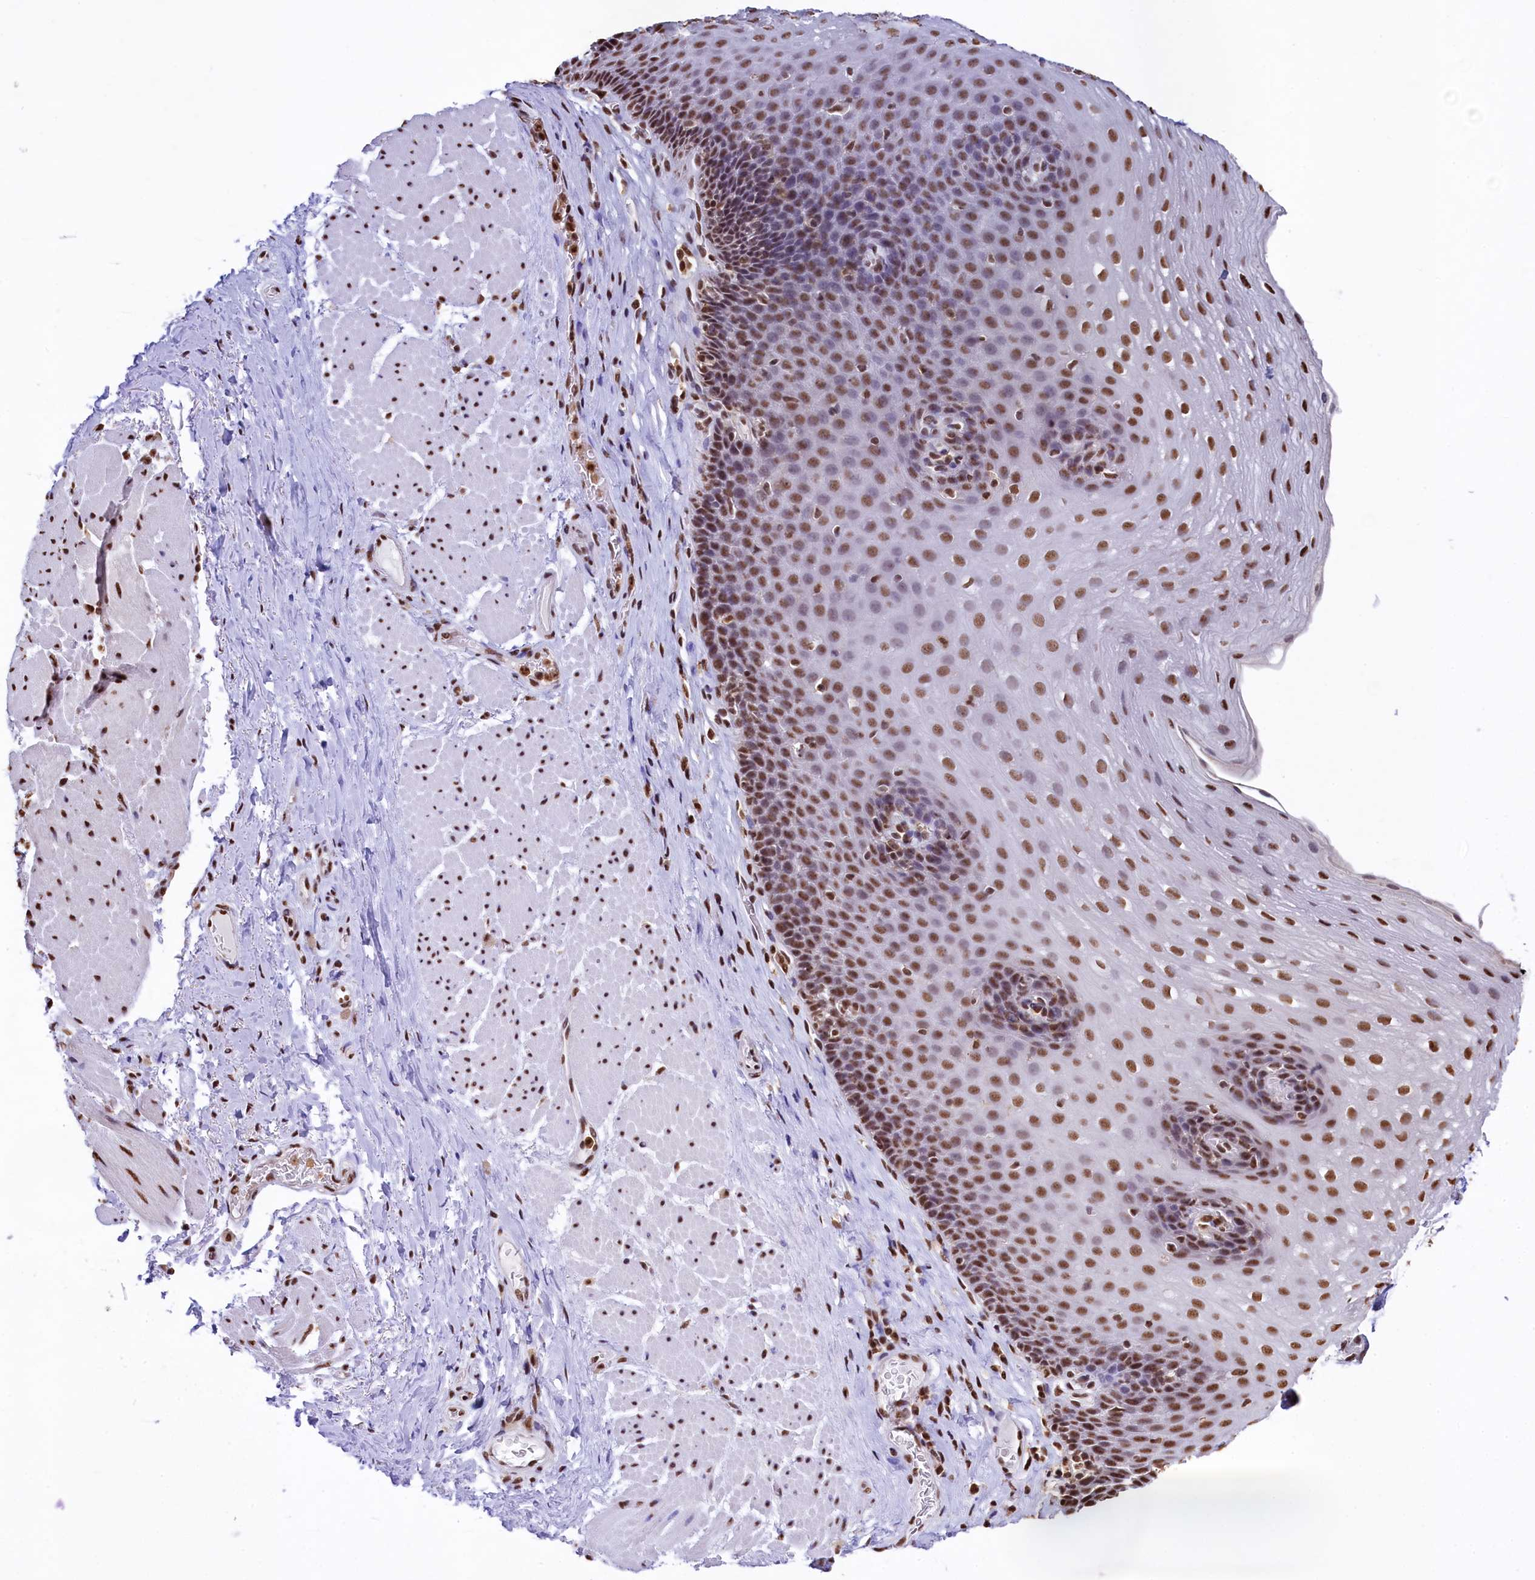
{"staining": {"intensity": "strong", "quantity": ">75%", "location": "nuclear"}, "tissue": "esophagus", "cell_type": "Squamous epithelial cells", "image_type": "normal", "snomed": [{"axis": "morphology", "description": "Normal tissue, NOS"}, {"axis": "topography", "description": "Esophagus"}], "caption": "Squamous epithelial cells display high levels of strong nuclear expression in approximately >75% of cells in normal esophagus.", "gene": "SNRPD2", "patient": {"sex": "female", "age": 66}}